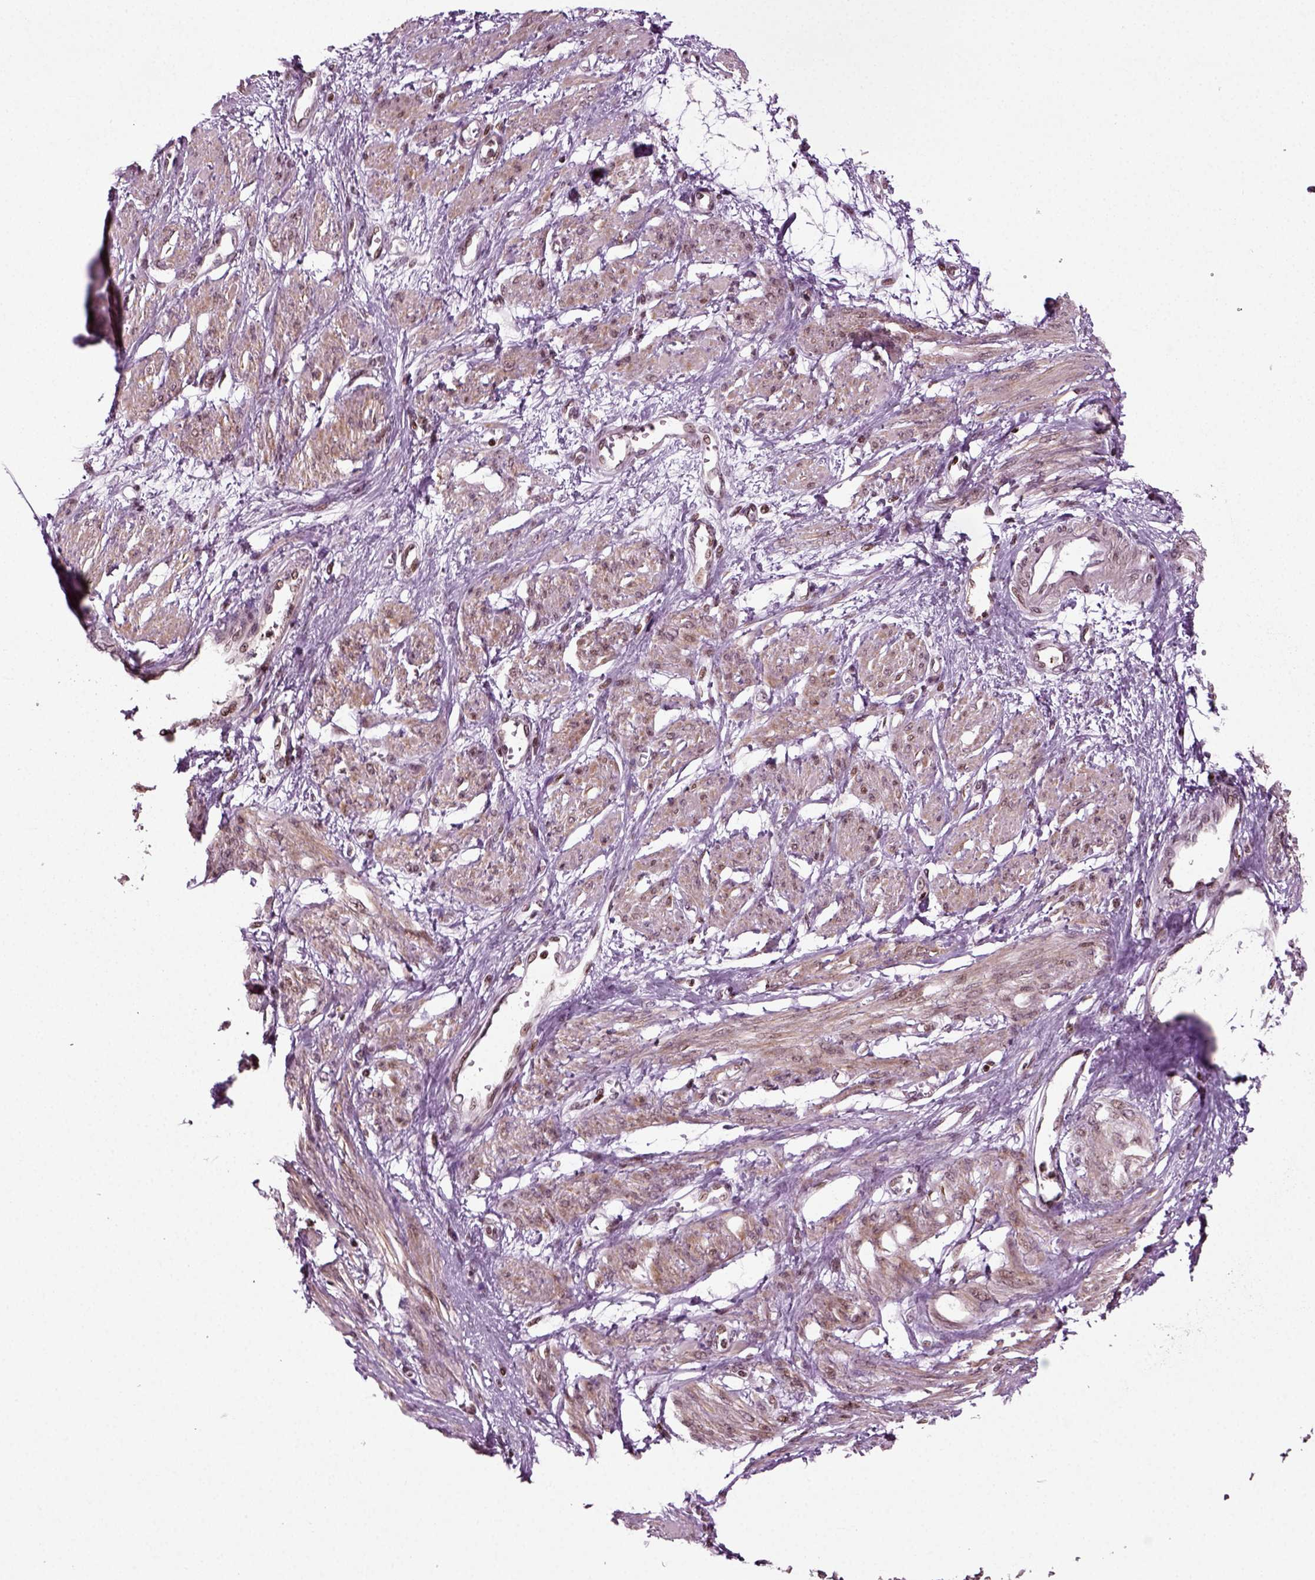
{"staining": {"intensity": "moderate", "quantity": "25%-75%", "location": "cytoplasmic/membranous"}, "tissue": "smooth muscle", "cell_type": "Smooth muscle cells", "image_type": "normal", "snomed": [{"axis": "morphology", "description": "Normal tissue, NOS"}, {"axis": "topography", "description": "Smooth muscle"}, {"axis": "topography", "description": "Uterus"}], "caption": "Immunohistochemistry (DAB (3,3'-diaminobenzidine)) staining of benign smooth muscle displays moderate cytoplasmic/membranous protein expression in about 25%-75% of smooth muscle cells.", "gene": "HEYL", "patient": {"sex": "female", "age": 39}}